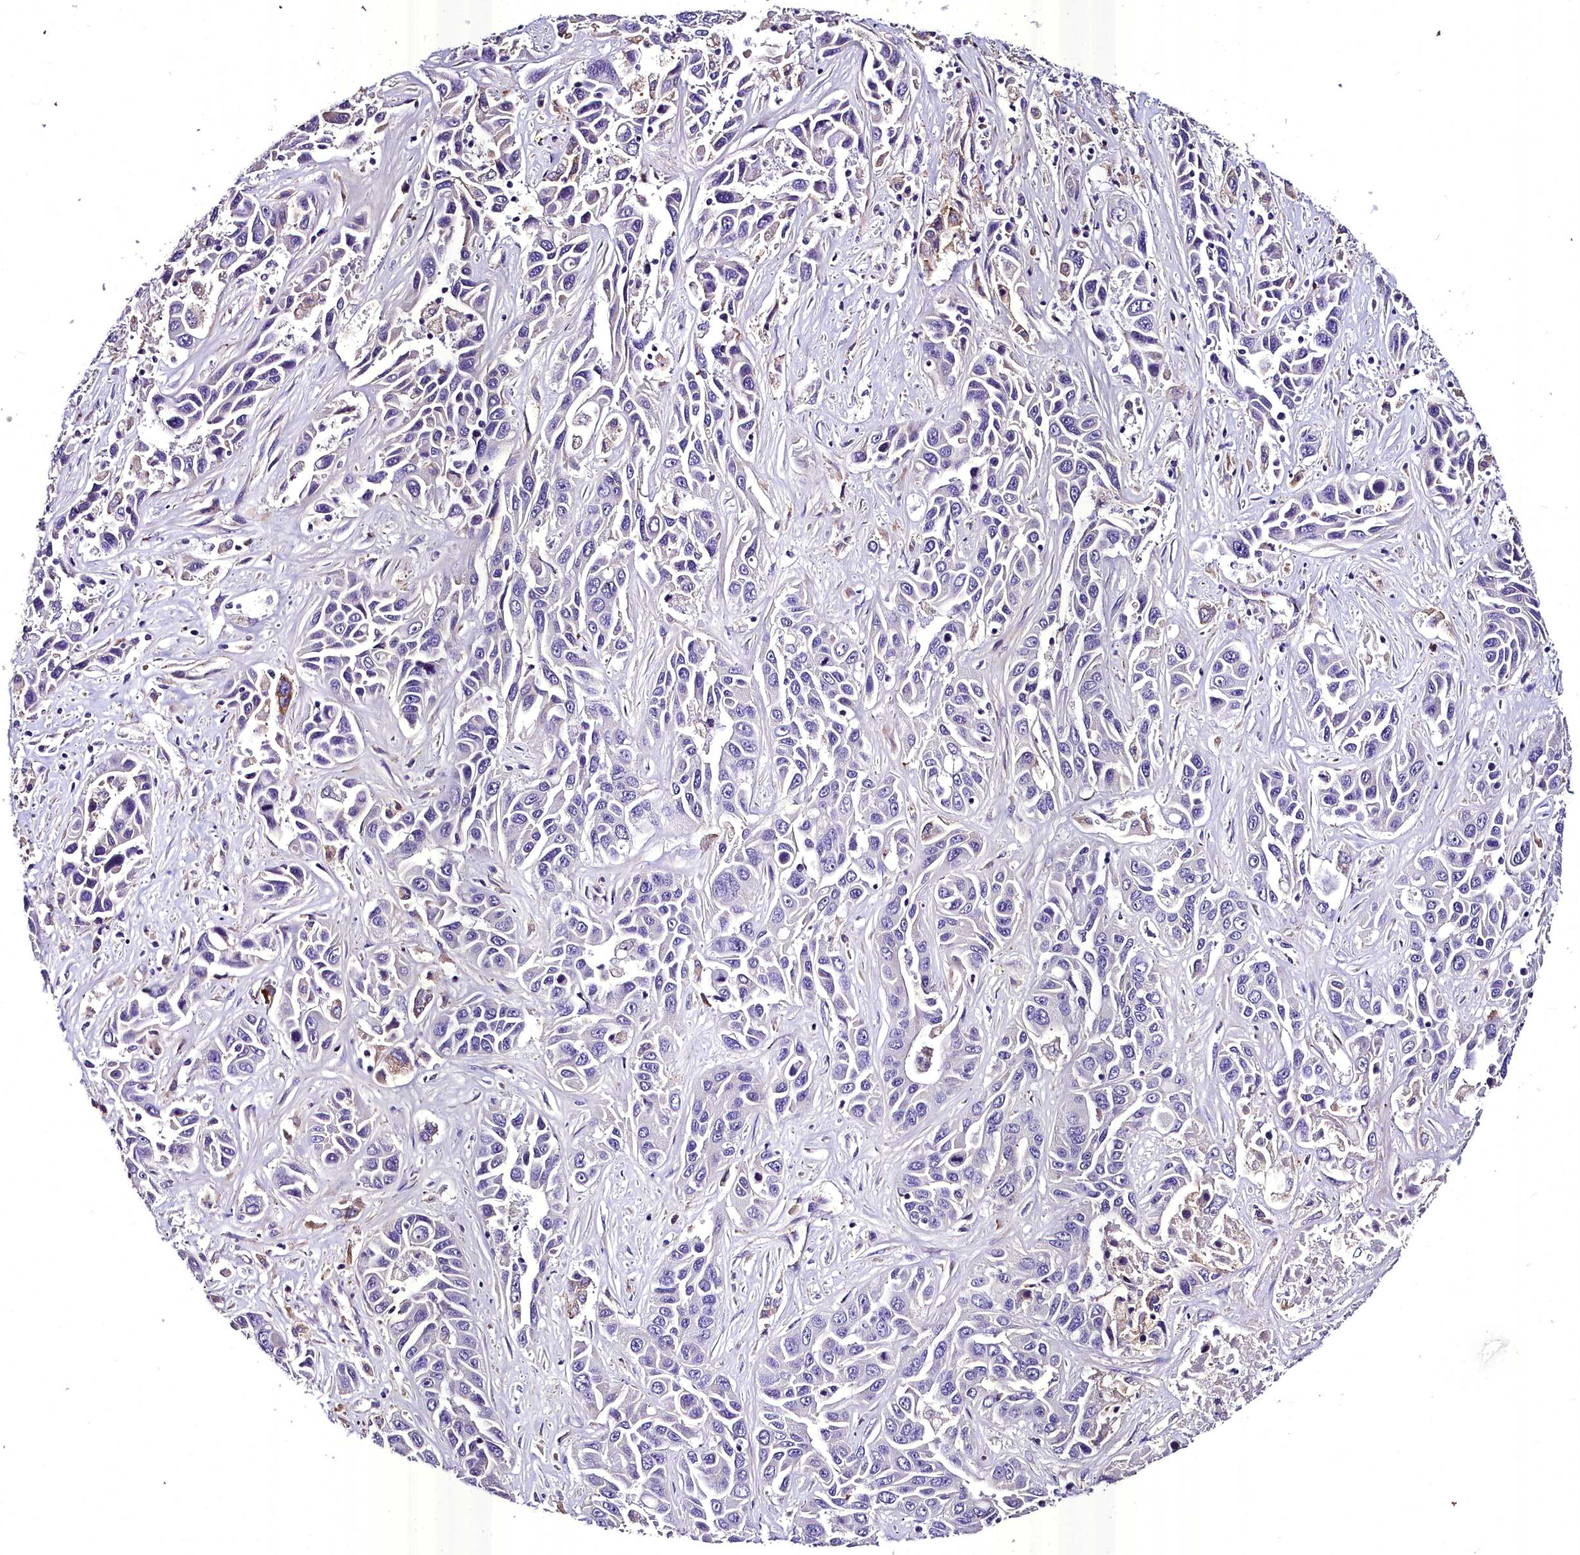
{"staining": {"intensity": "negative", "quantity": "none", "location": "none"}, "tissue": "liver cancer", "cell_type": "Tumor cells", "image_type": "cancer", "snomed": [{"axis": "morphology", "description": "Cholangiocarcinoma"}, {"axis": "topography", "description": "Liver"}], "caption": "Immunohistochemistry photomicrograph of liver cancer stained for a protein (brown), which displays no expression in tumor cells.", "gene": "MS4A18", "patient": {"sex": "female", "age": 52}}